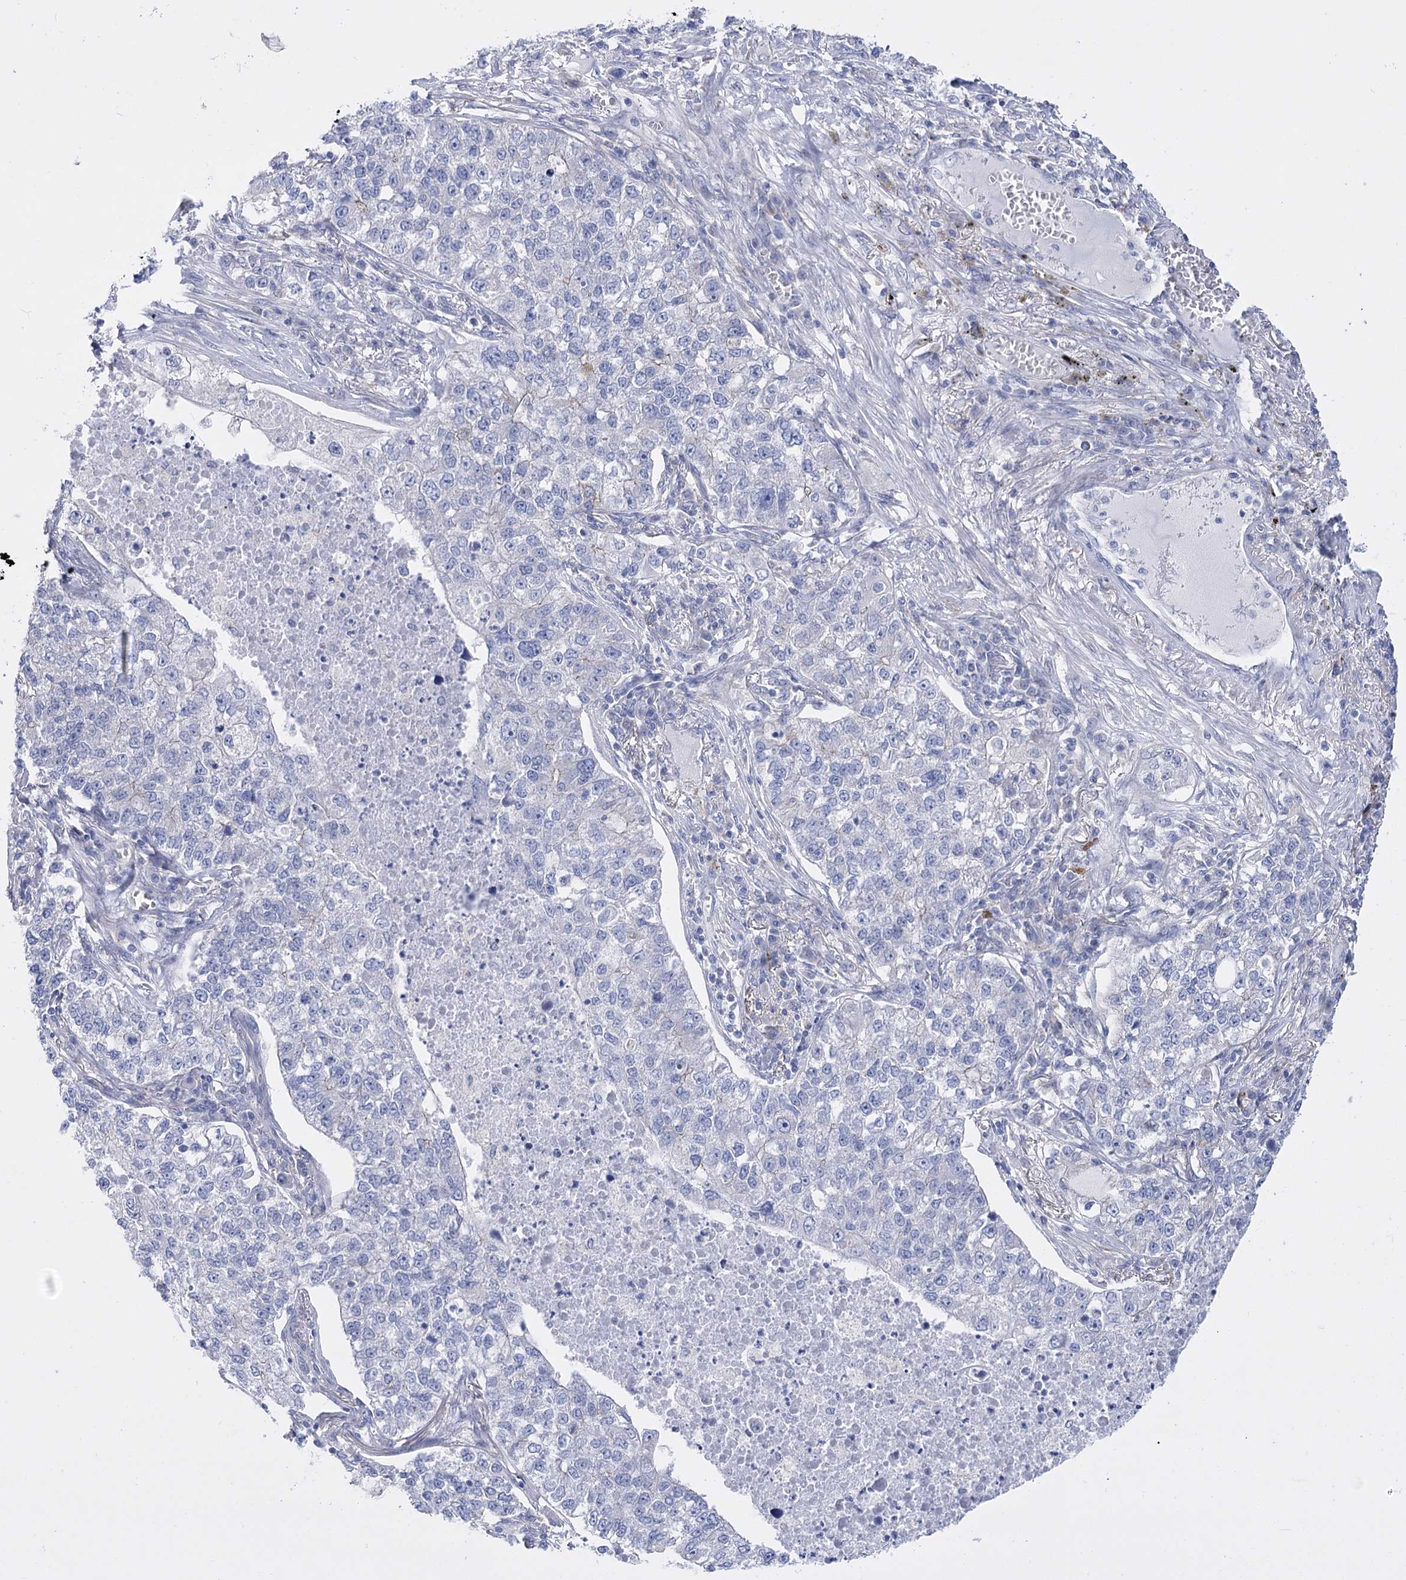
{"staining": {"intensity": "negative", "quantity": "none", "location": "none"}, "tissue": "lung cancer", "cell_type": "Tumor cells", "image_type": "cancer", "snomed": [{"axis": "morphology", "description": "Adenocarcinoma, NOS"}, {"axis": "topography", "description": "Lung"}], "caption": "Lung cancer was stained to show a protein in brown. There is no significant staining in tumor cells.", "gene": "LRRC34", "patient": {"sex": "male", "age": 49}}